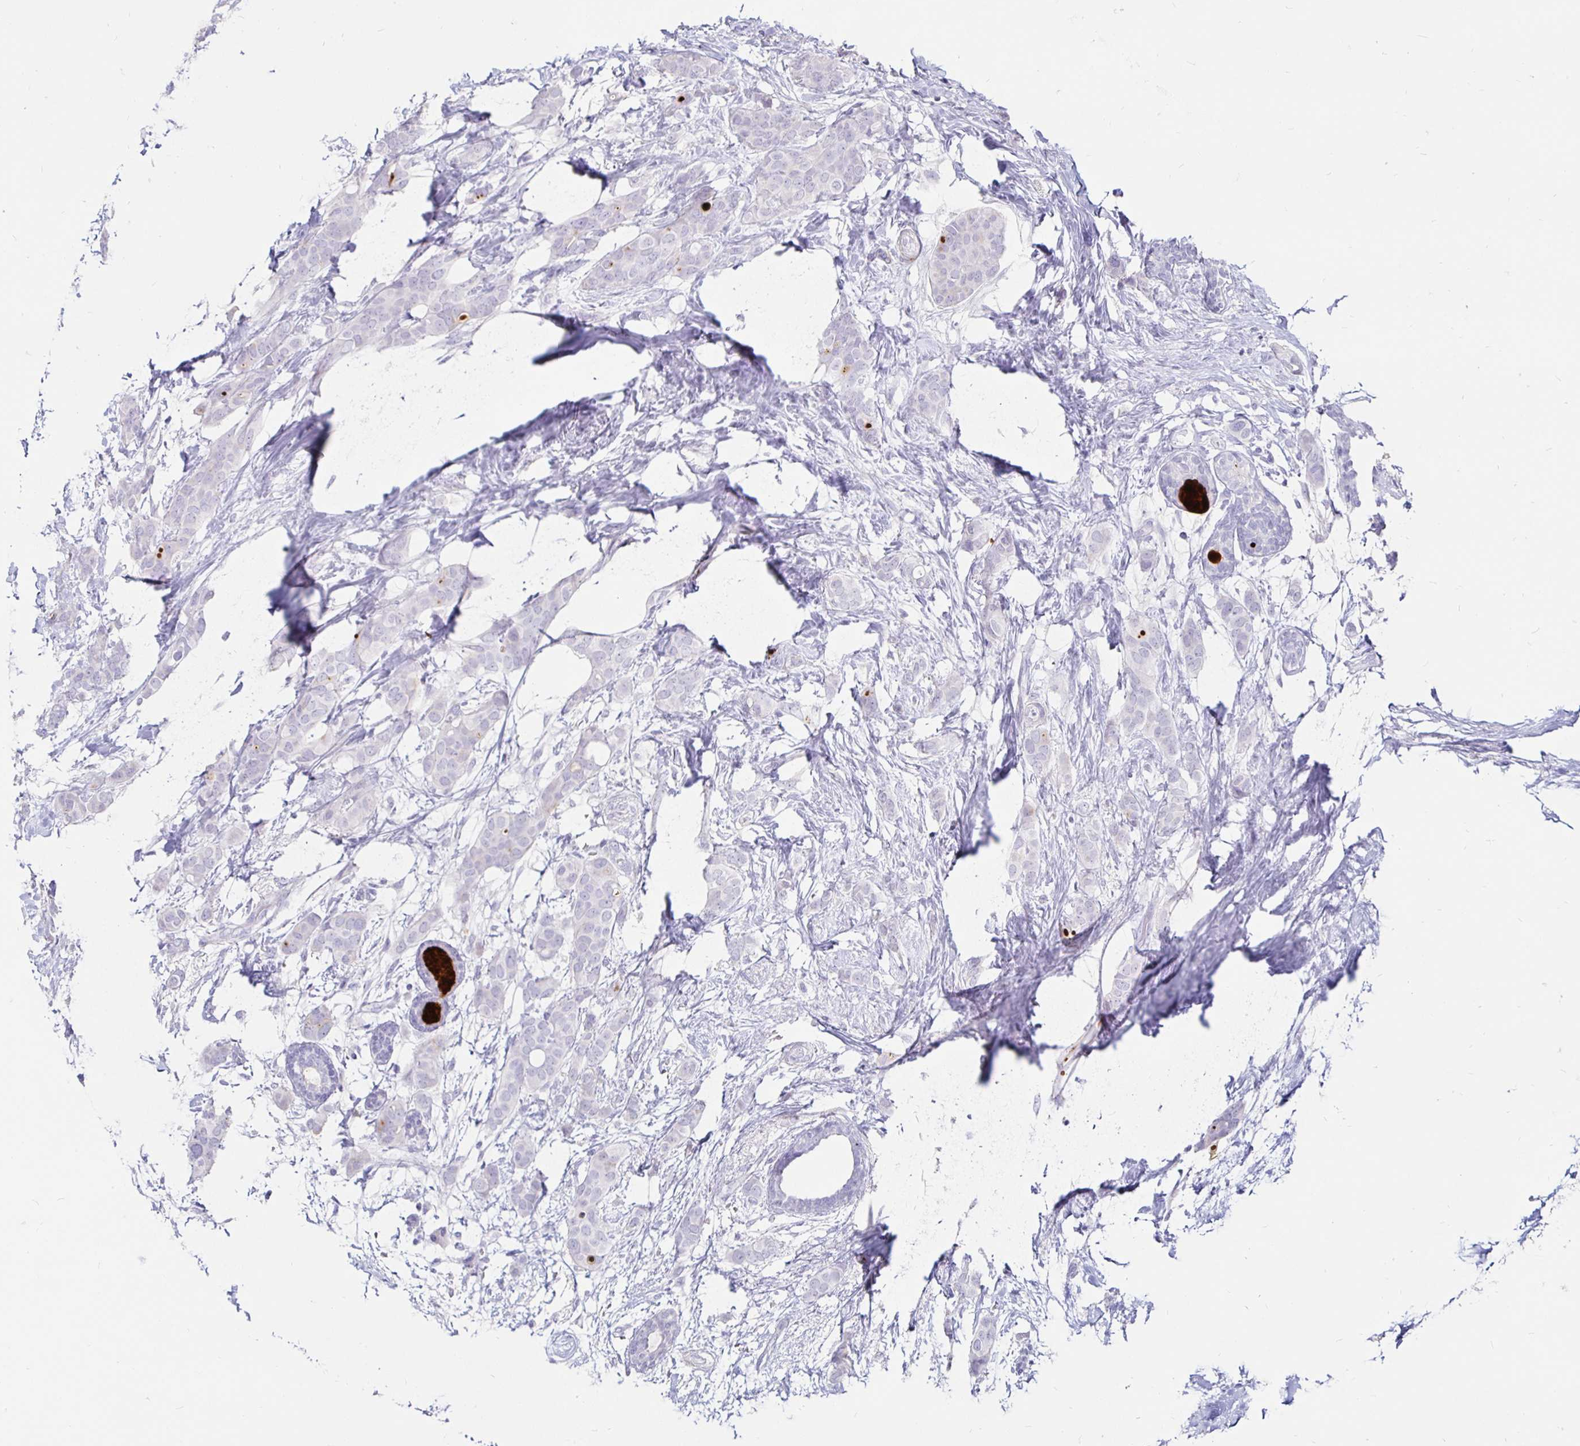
{"staining": {"intensity": "negative", "quantity": "none", "location": "none"}, "tissue": "breast cancer", "cell_type": "Tumor cells", "image_type": "cancer", "snomed": [{"axis": "morphology", "description": "Duct carcinoma"}, {"axis": "topography", "description": "Breast"}], "caption": "There is no significant expression in tumor cells of breast intraductal carcinoma.", "gene": "TIMP1", "patient": {"sex": "female", "age": 62}}